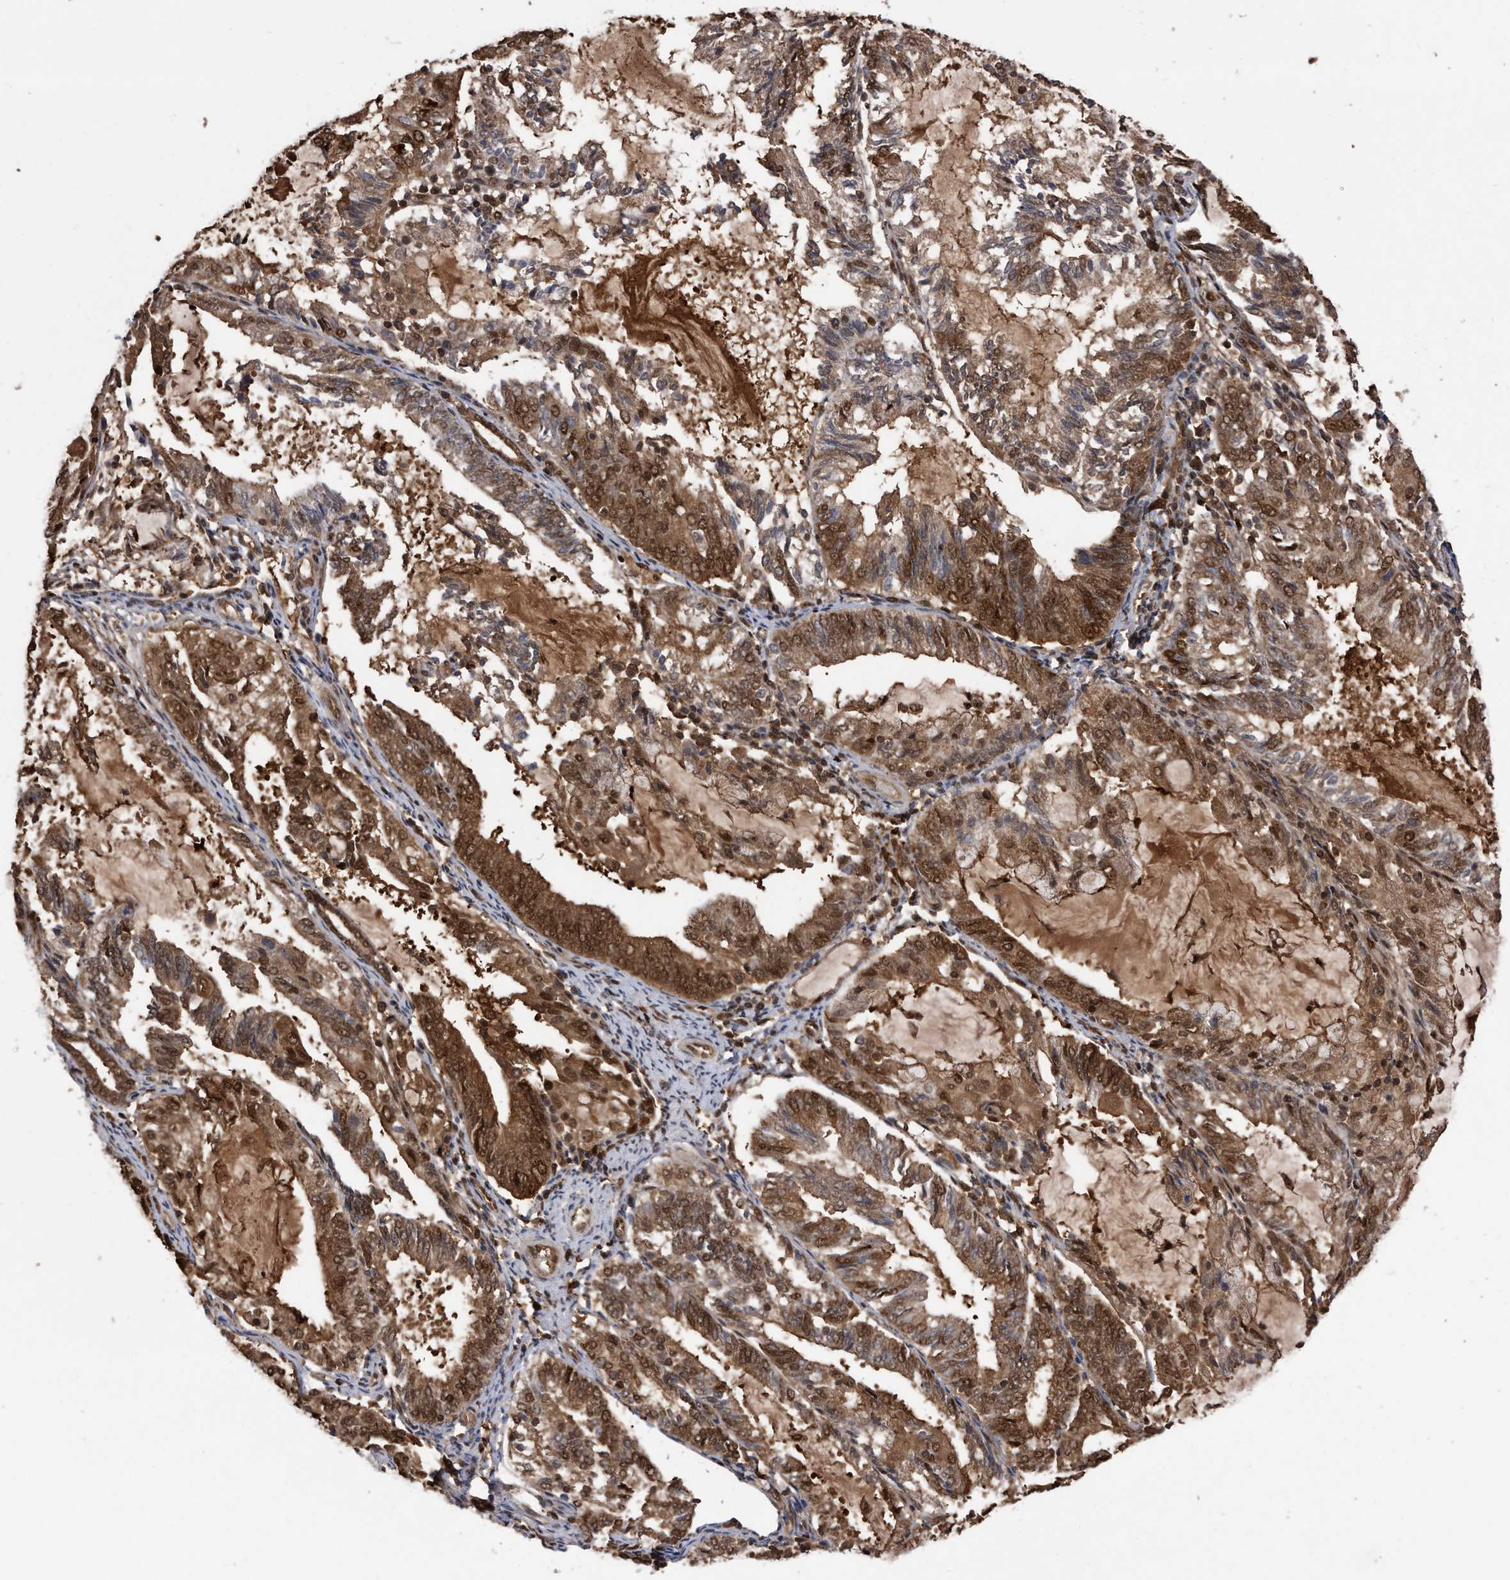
{"staining": {"intensity": "moderate", "quantity": ">75%", "location": "cytoplasmic/membranous,nuclear"}, "tissue": "endometrial cancer", "cell_type": "Tumor cells", "image_type": "cancer", "snomed": [{"axis": "morphology", "description": "Adenocarcinoma, NOS"}, {"axis": "topography", "description": "Endometrium"}], "caption": "A brown stain labels moderate cytoplasmic/membranous and nuclear staining of a protein in human endometrial adenocarcinoma tumor cells.", "gene": "RAD23B", "patient": {"sex": "female", "age": 81}}